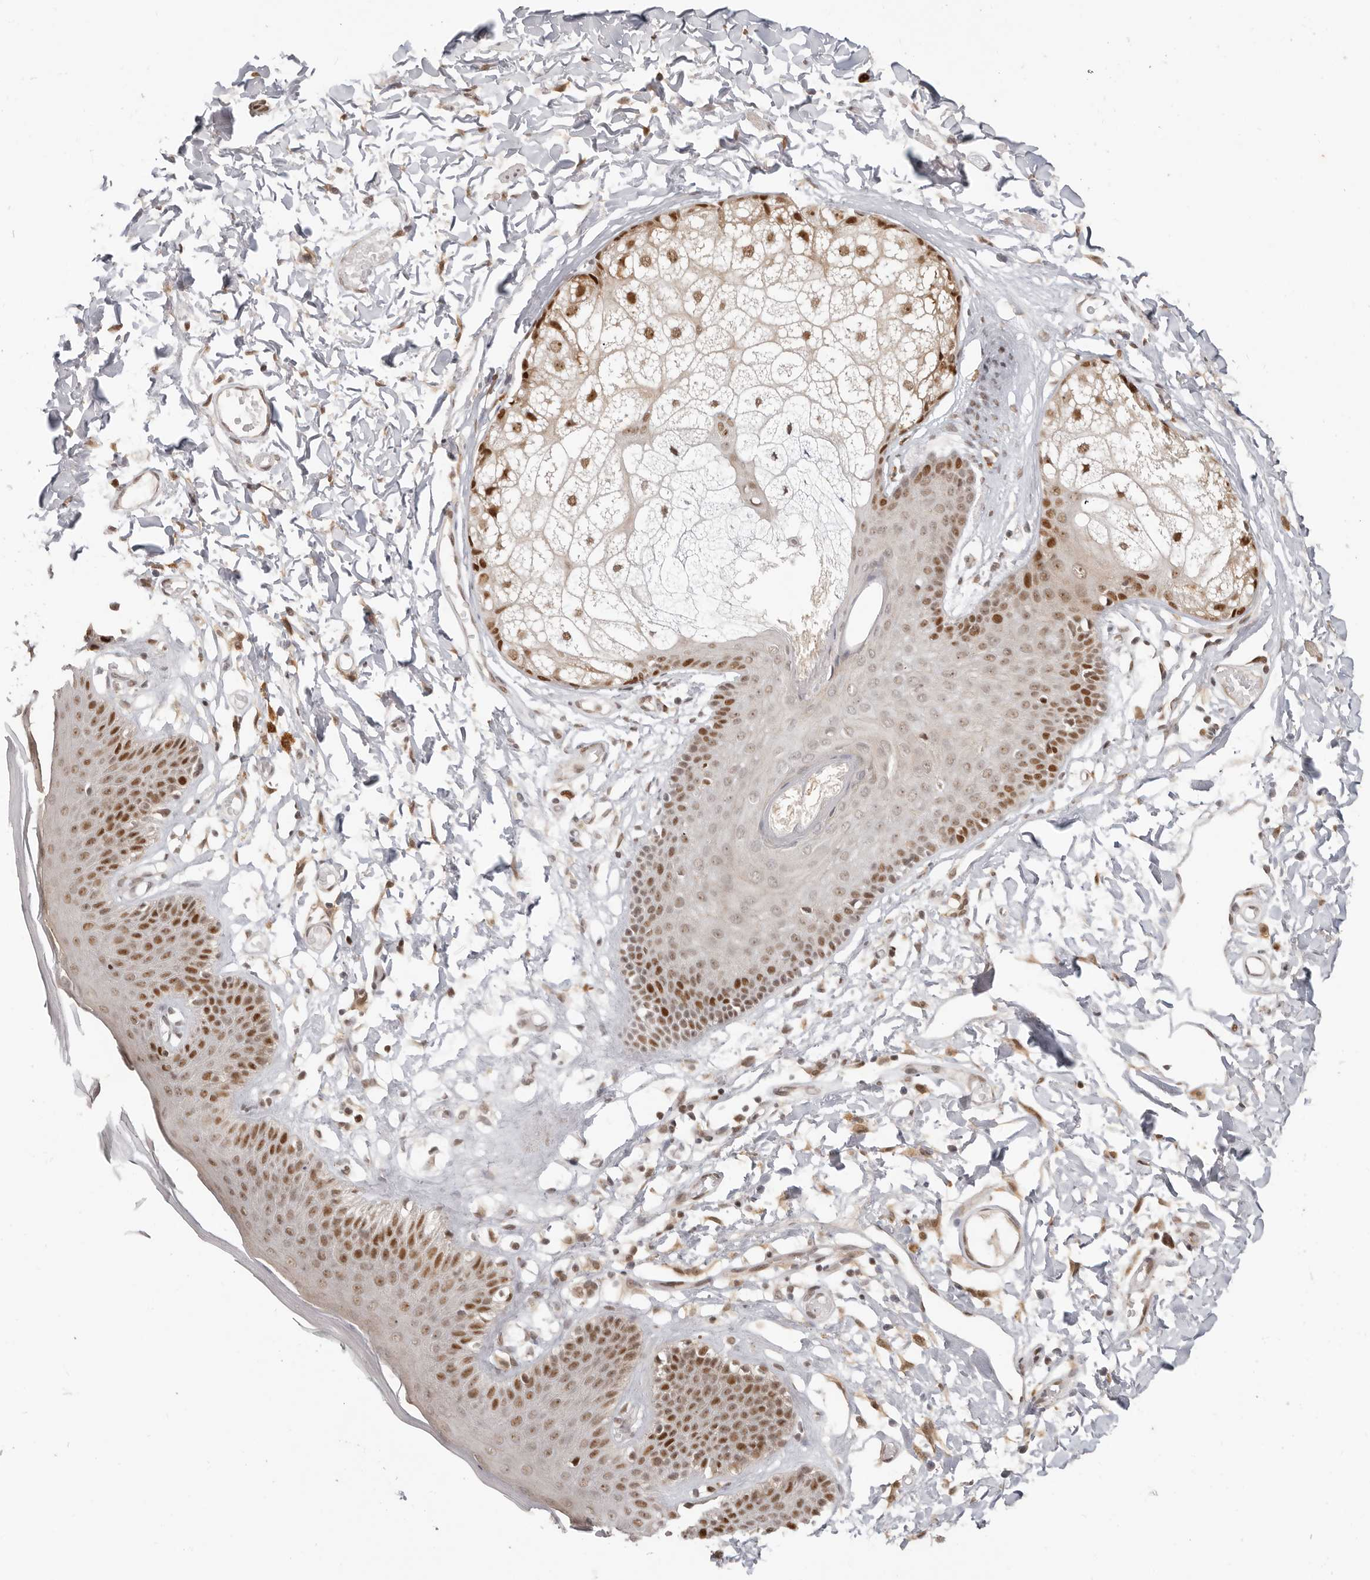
{"staining": {"intensity": "strong", "quantity": "25%-75%", "location": "nuclear"}, "tissue": "skin", "cell_type": "Epidermal cells", "image_type": "normal", "snomed": [{"axis": "morphology", "description": "Normal tissue, NOS"}, {"axis": "topography", "description": "Vulva"}], "caption": "A brown stain highlights strong nuclear staining of a protein in epidermal cells of normal skin. (DAB IHC, brown staining for protein, blue staining for nuclei).", "gene": "RFC2", "patient": {"sex": "female", "age": 73}}